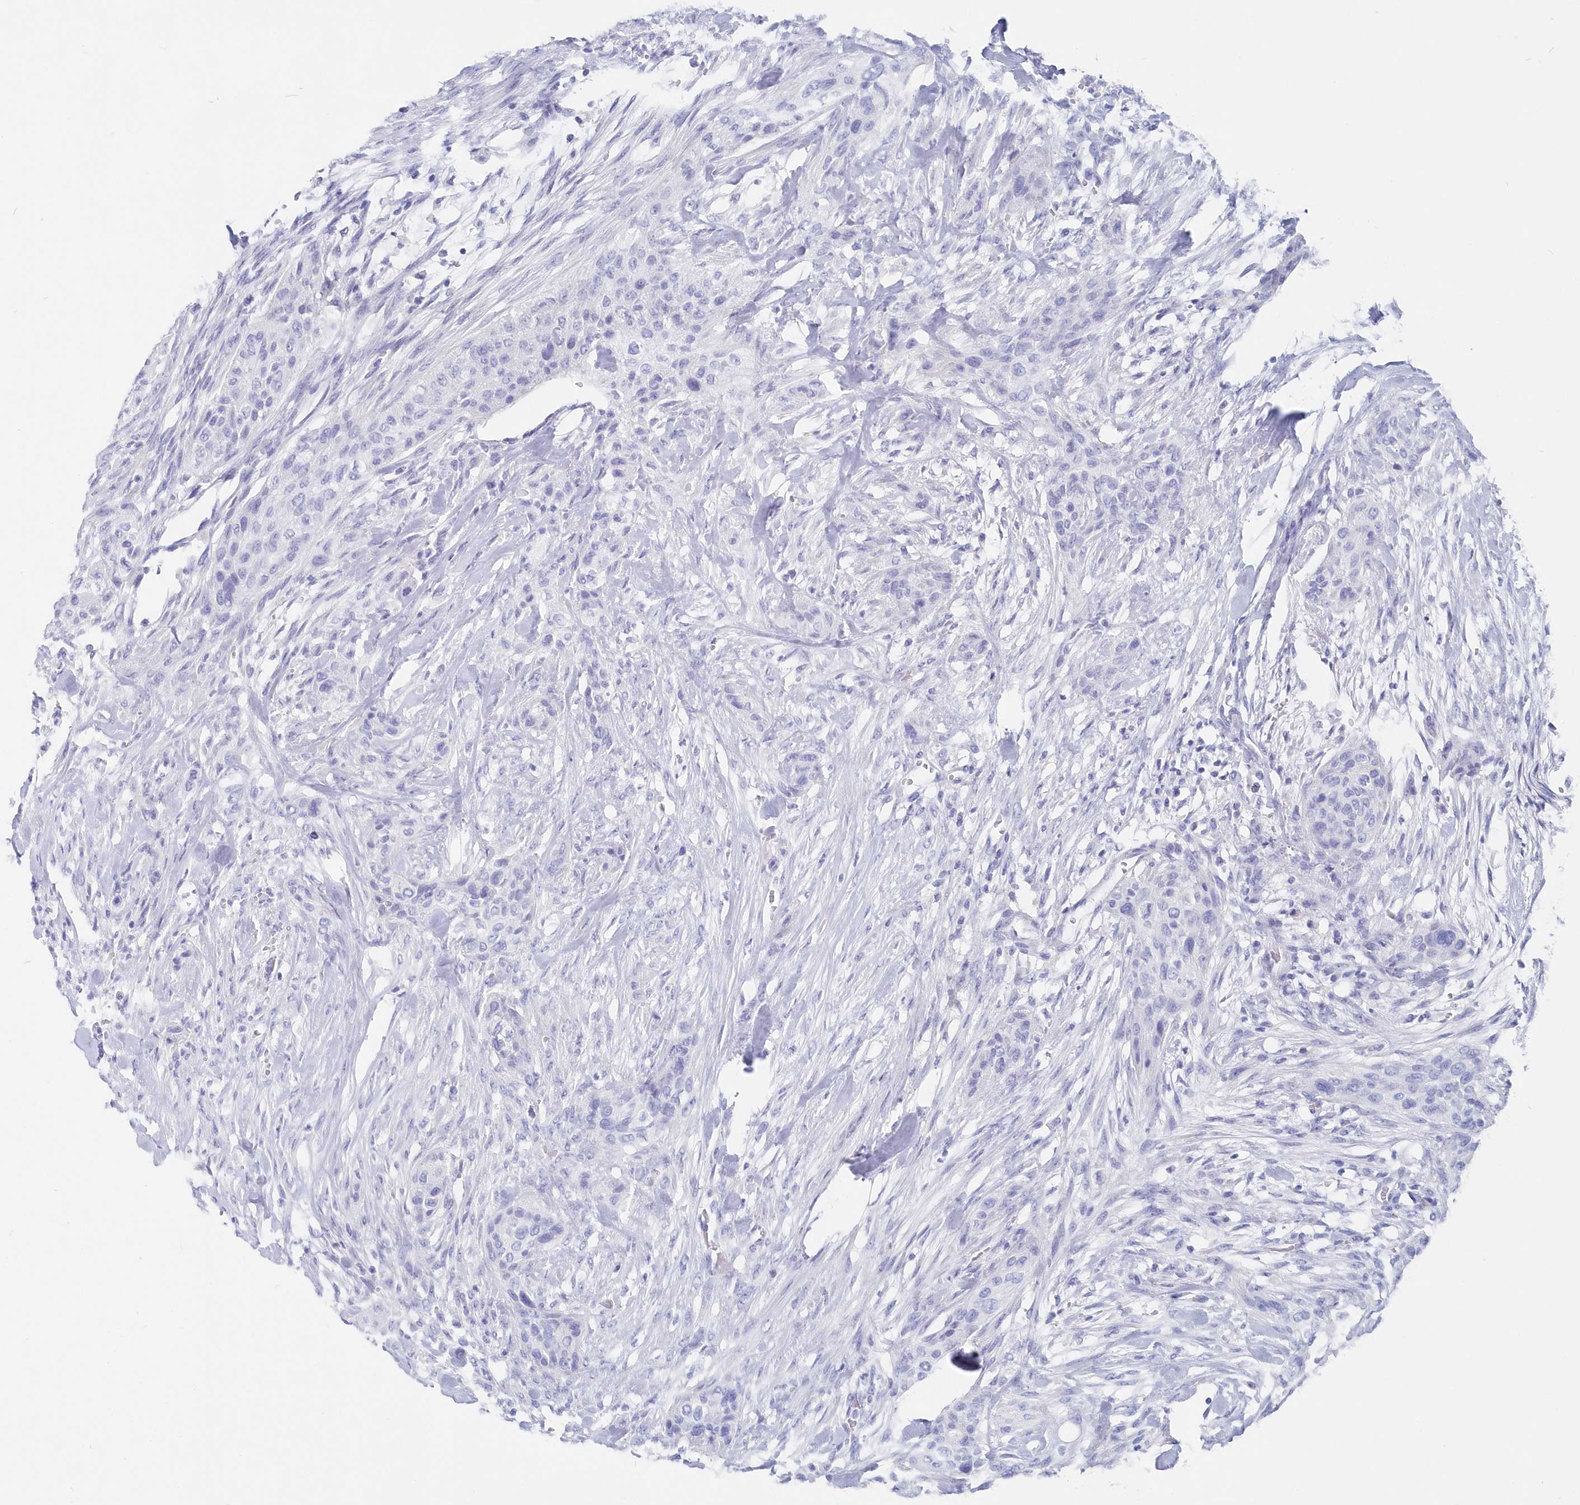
{"staining": {"intensity": "negative", "quantity": "none", "location": "none"}, "tissue": "urothelial cancer", "cell_type": "Tumor cells", "image_type": "cancer", "snomed": [{"axis": "morphology", "description": "Urothelial carcinoma, High grade"}, {"axis": "topography", "description": "Urinary bladder"}], "caption": "DAB immunohistochemical staining of human urothelial cancer shows no significant staining in tumor cells.", "gene": "CSNK1G2", "patient": {"sex": "male", "age": 35}}